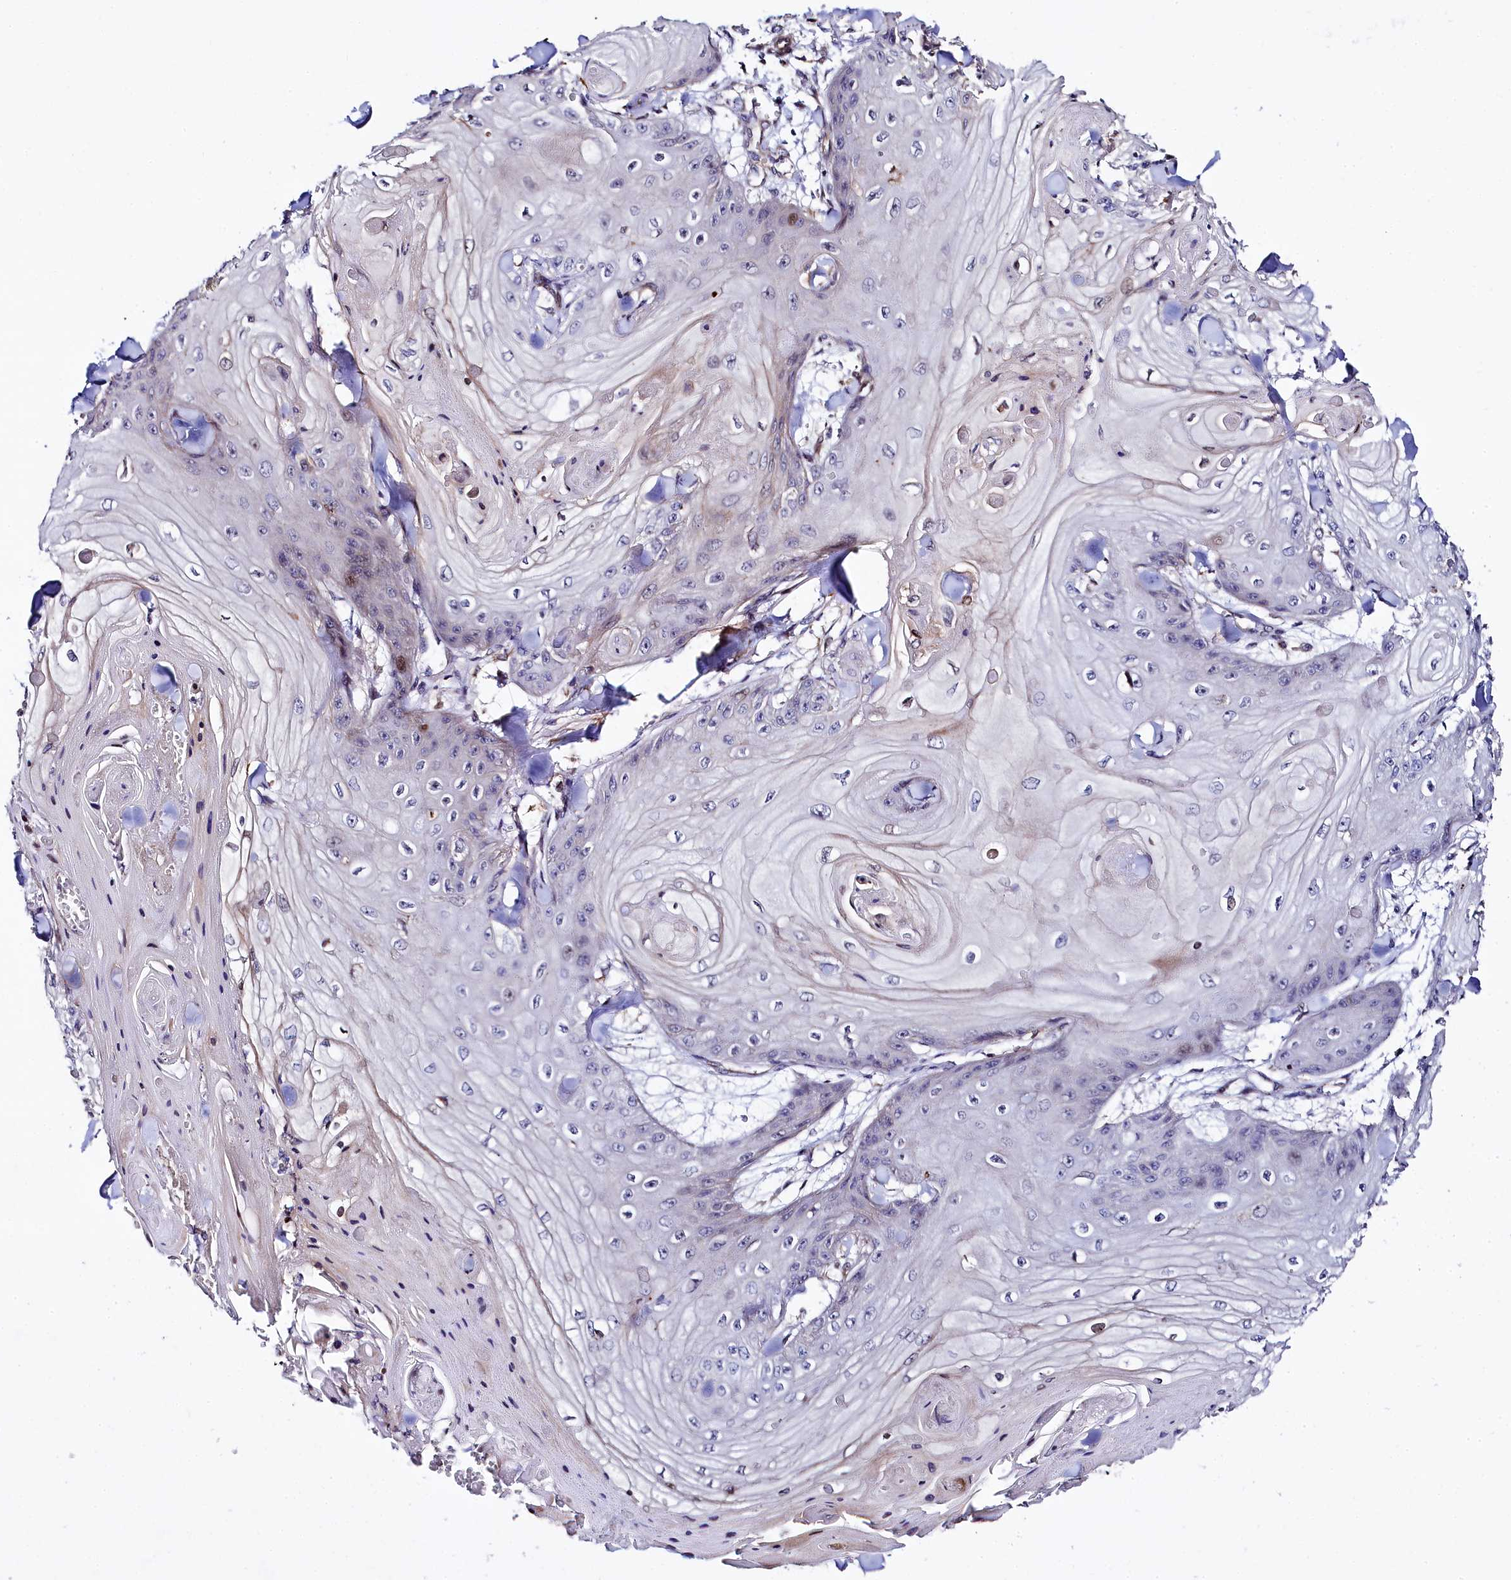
{"staining": {"intensity": "weak", "quantity": "<25%", "location": "nuclear"}, "tissue": "skin cancer", "cell_type": "Tumor cells", "image_type": "cancer", "snomed": [{"axis": "morphology", "description": "Squamous cell carcinoma, NOS"}, {"axis": "topography", "description": "Skin"}], "caption": "IHC image of skin cancer stained for a protein (brown), which reveals no expression in tumor cells.", "gene": "TGDS", "patient": {"sex": "male", "age": 74}}